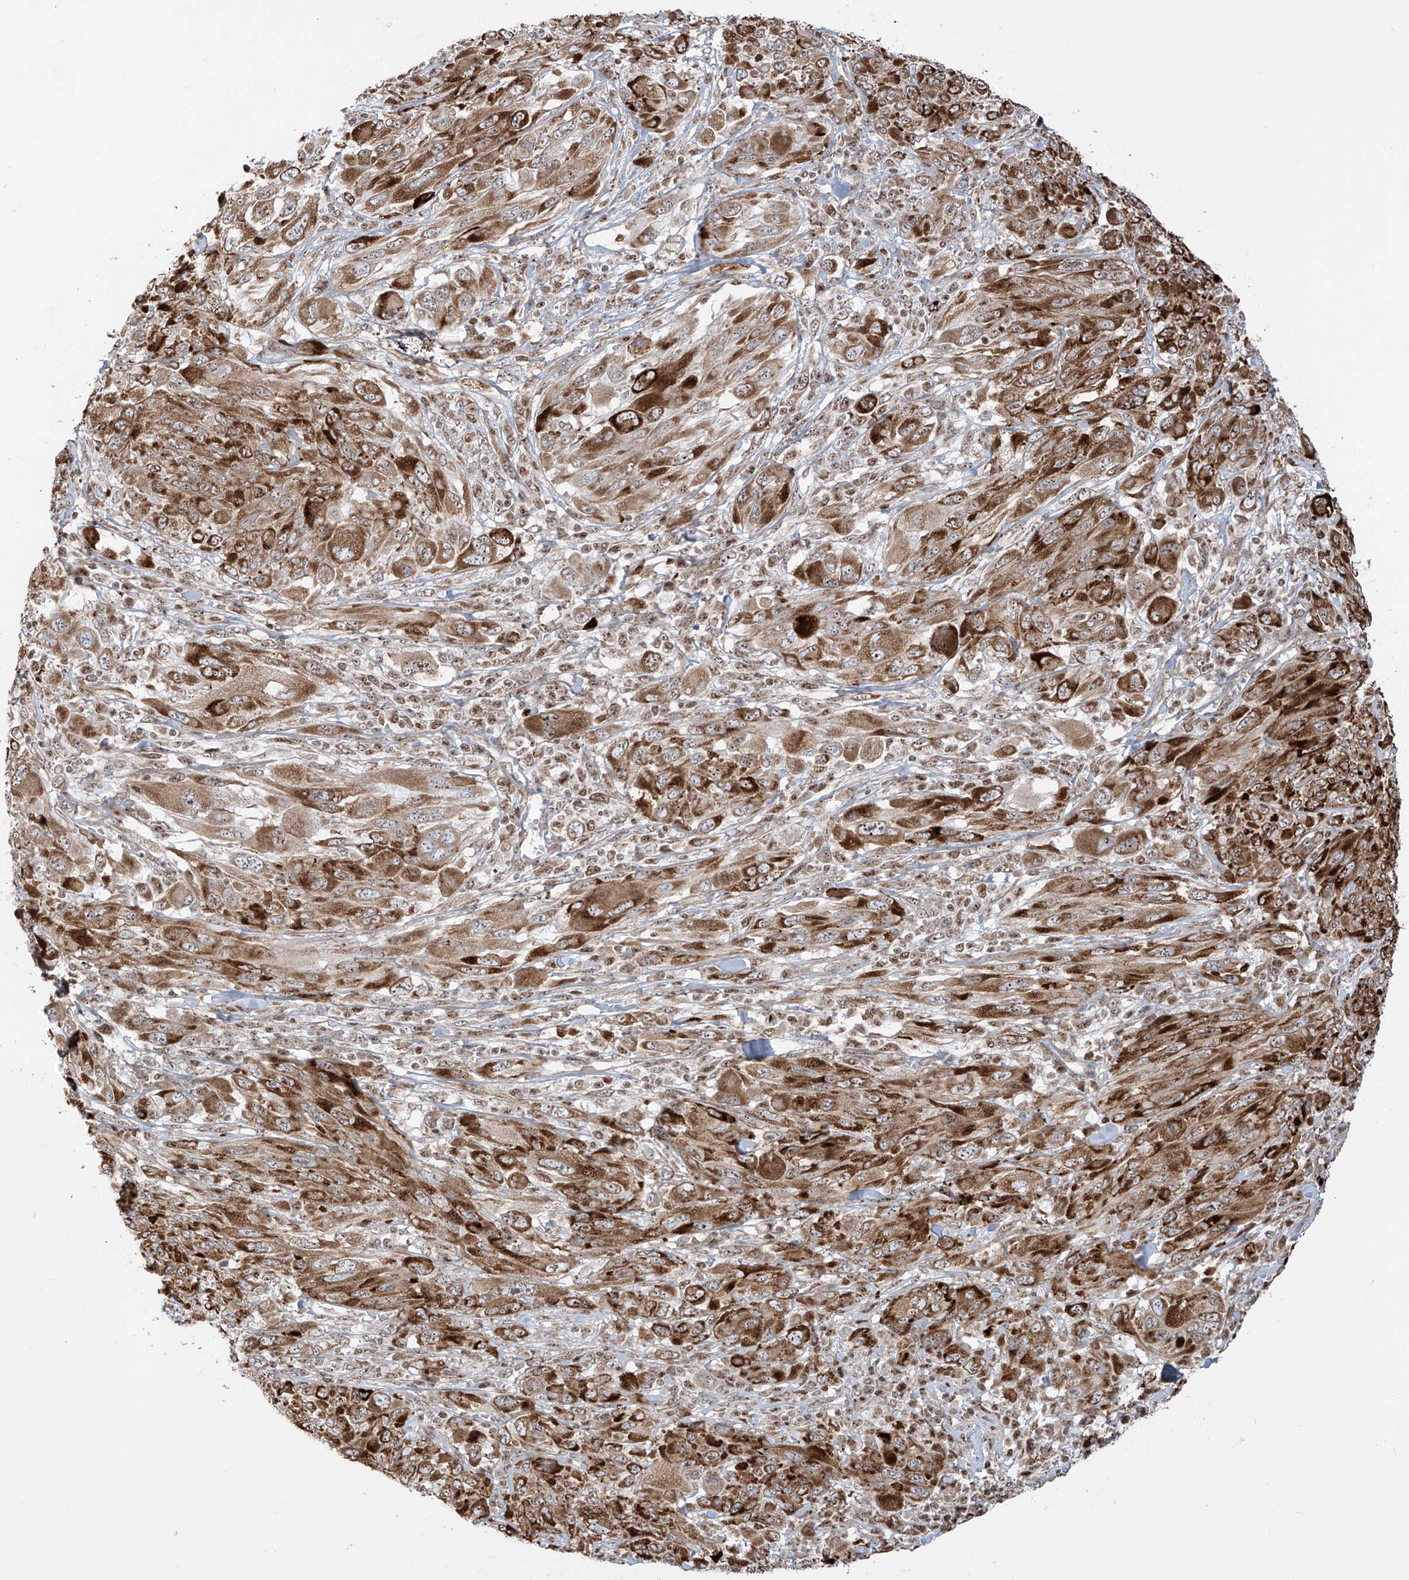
{"staining": {"intensity": "strong", "quantity": ">75%", "location": "cytoplasmic/membranous"}, "tissue": "melanoma", "cell_type": "Tumor cells", "image_type": "cancer", "snomed": [{"axis": "morphology", "description": "Malignant melanoma, NOS"}, {"axis": "topography", "description": "Skin"}], "caption": "Protein staining by IHC shows strong cytoplasmic/membranous positivity in approximately >75% of tumor cells in malignant melanoma.", "gene": "ZBTB8A", "patient": {"sex": "female", "age": 91}}